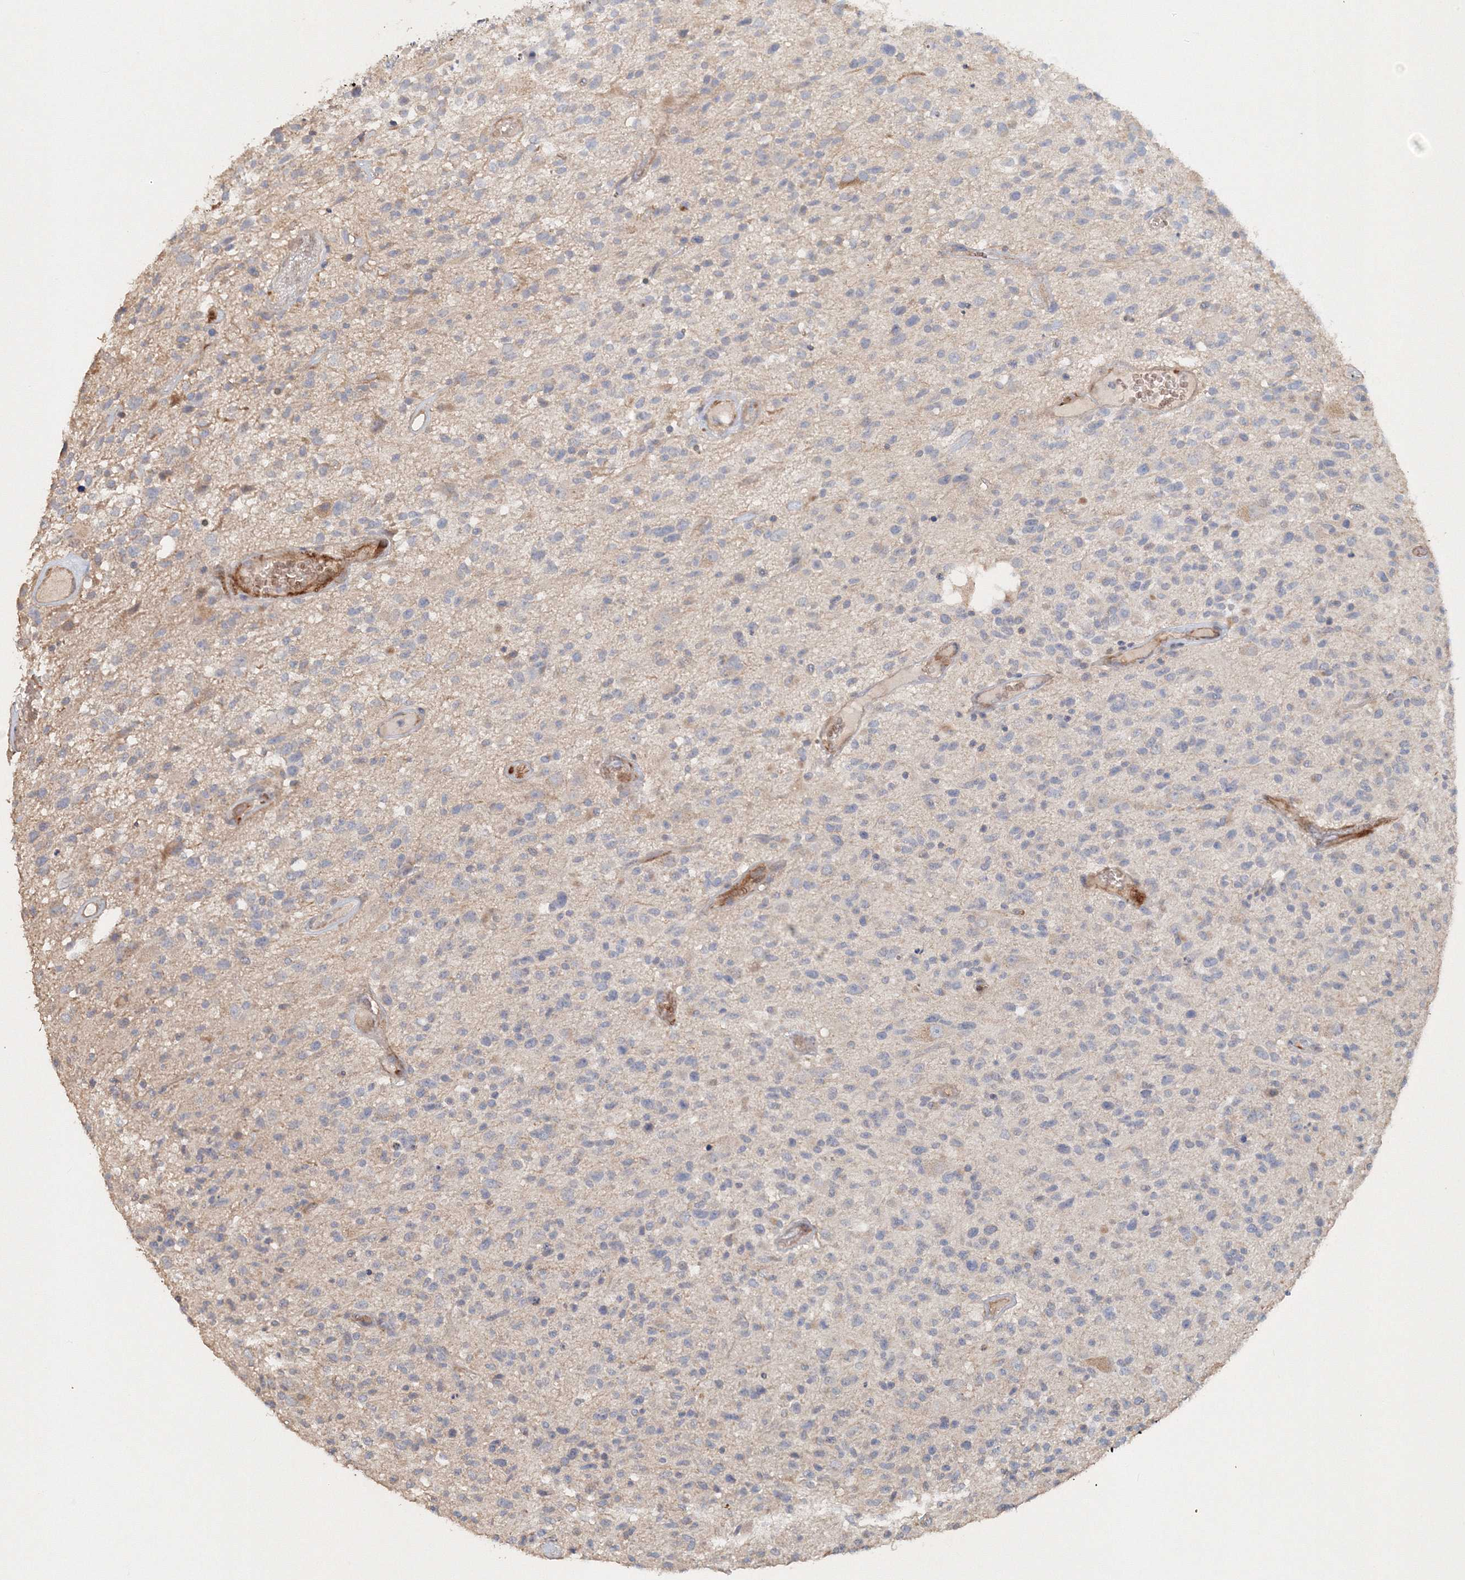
{"staining": {"intensity": "negative", "quantity": "none", "location": "none"}, "tissue": "glioma", "cell_type": "Tumor cells", "image_type": "cancer", "snomed": [{"axis": "morphology", "description": "Glioma, malignant, High grade"}, {"axis": "morphology", "description": "Glioblastoma, NOS"}, {"axis": "topography", "description": "Brain"}], "caption": "Histopathology image shows no significant protein expression in tumor cells of glioma.", "gene": "NALF2", "patient": {"sex": "male", "age": 60}}